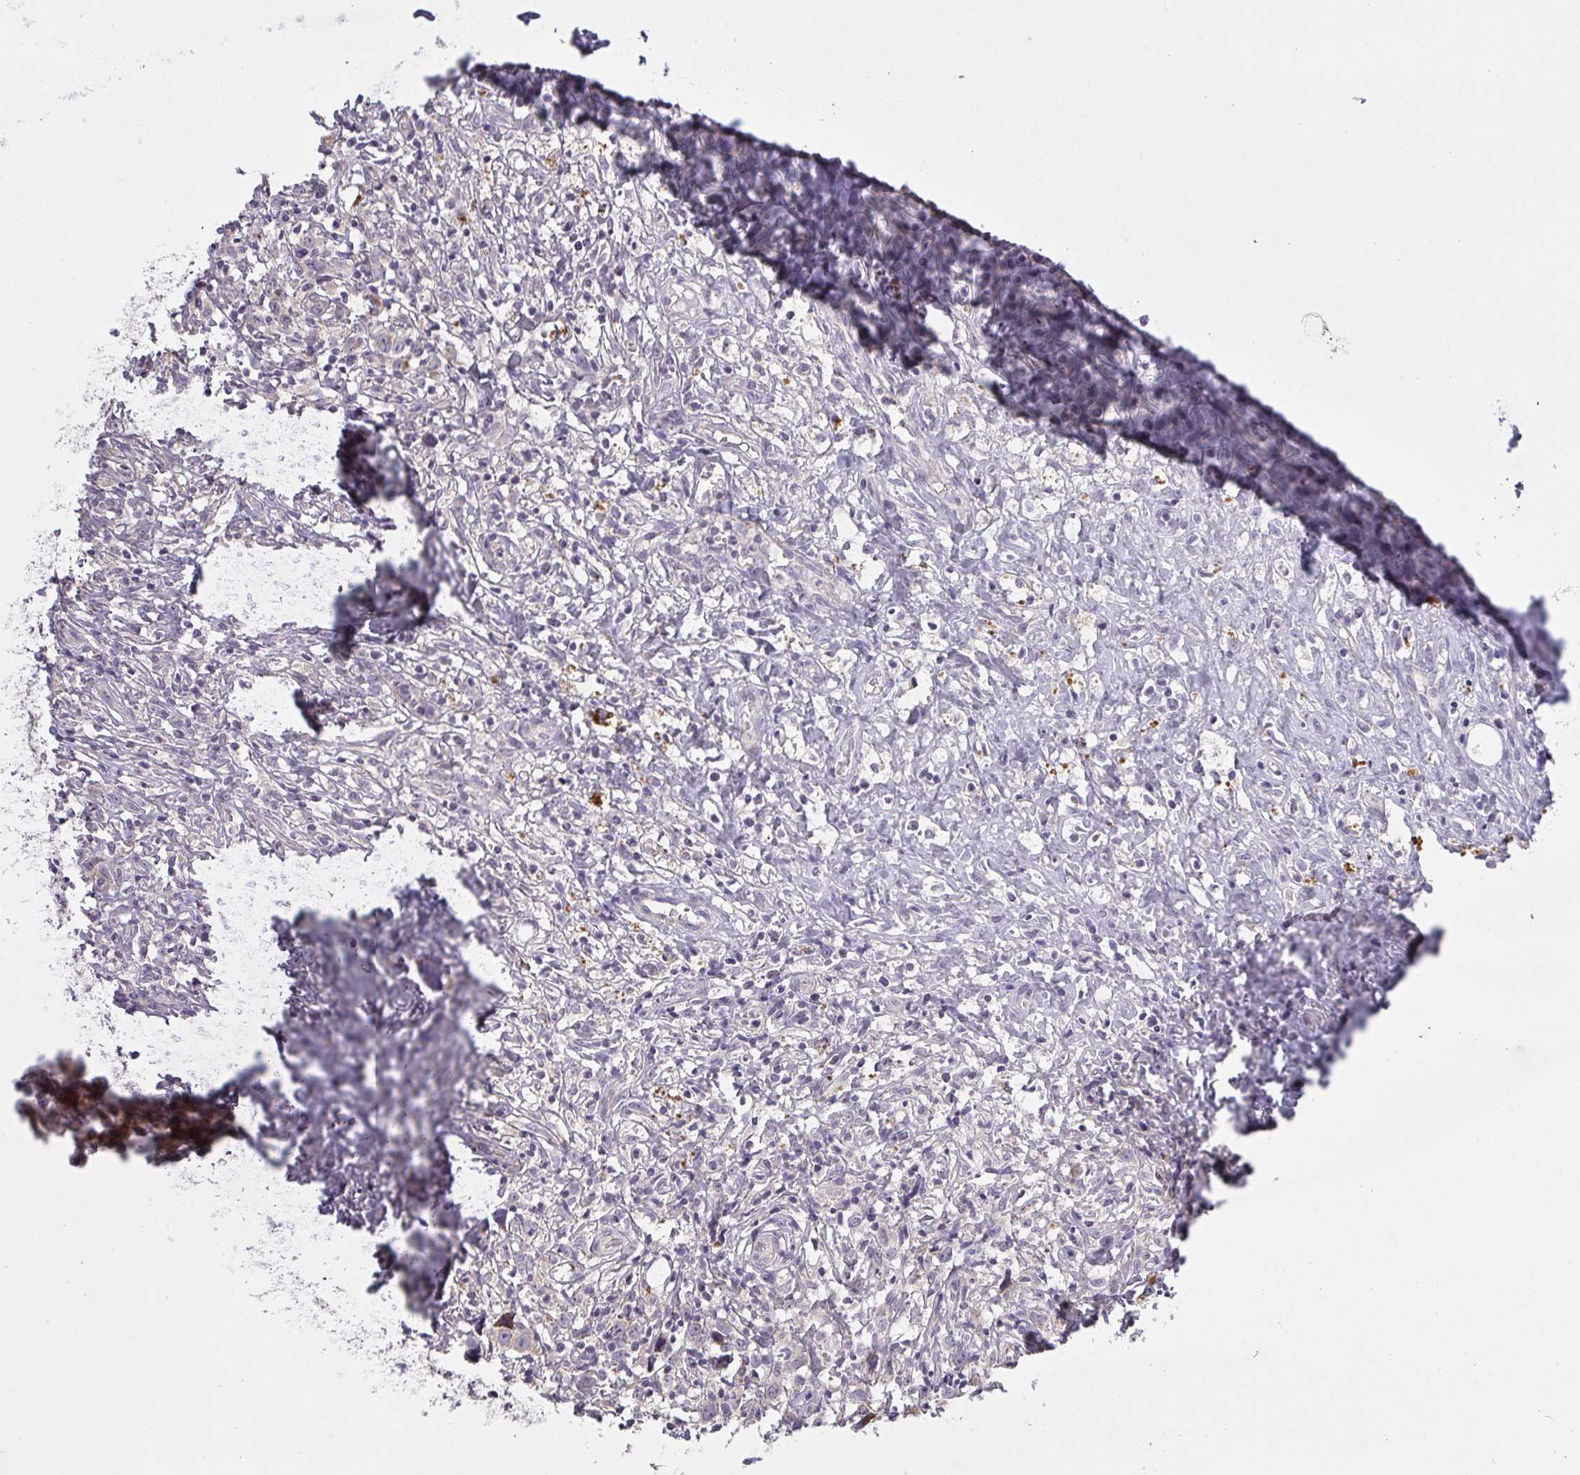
{"staining": {"intensity": "negative", "quantity": "none", "location": "none"}, "tissue": "lymphoma", "cell_type": "Tumor cells", "image_type": "cancer", "snomed": [{"axis": "morphology", "description": "Hodgkin's disease, NOS"}, {"axis": "topography", "description": "No Tissue"}], "caption": "This is an immunohistochemistry (IHC) image of Hodgkin's disease. There is no positivity in tumor cells.", "gene": "TMEM219", "patient": {"sex": "female", "age": 21}}